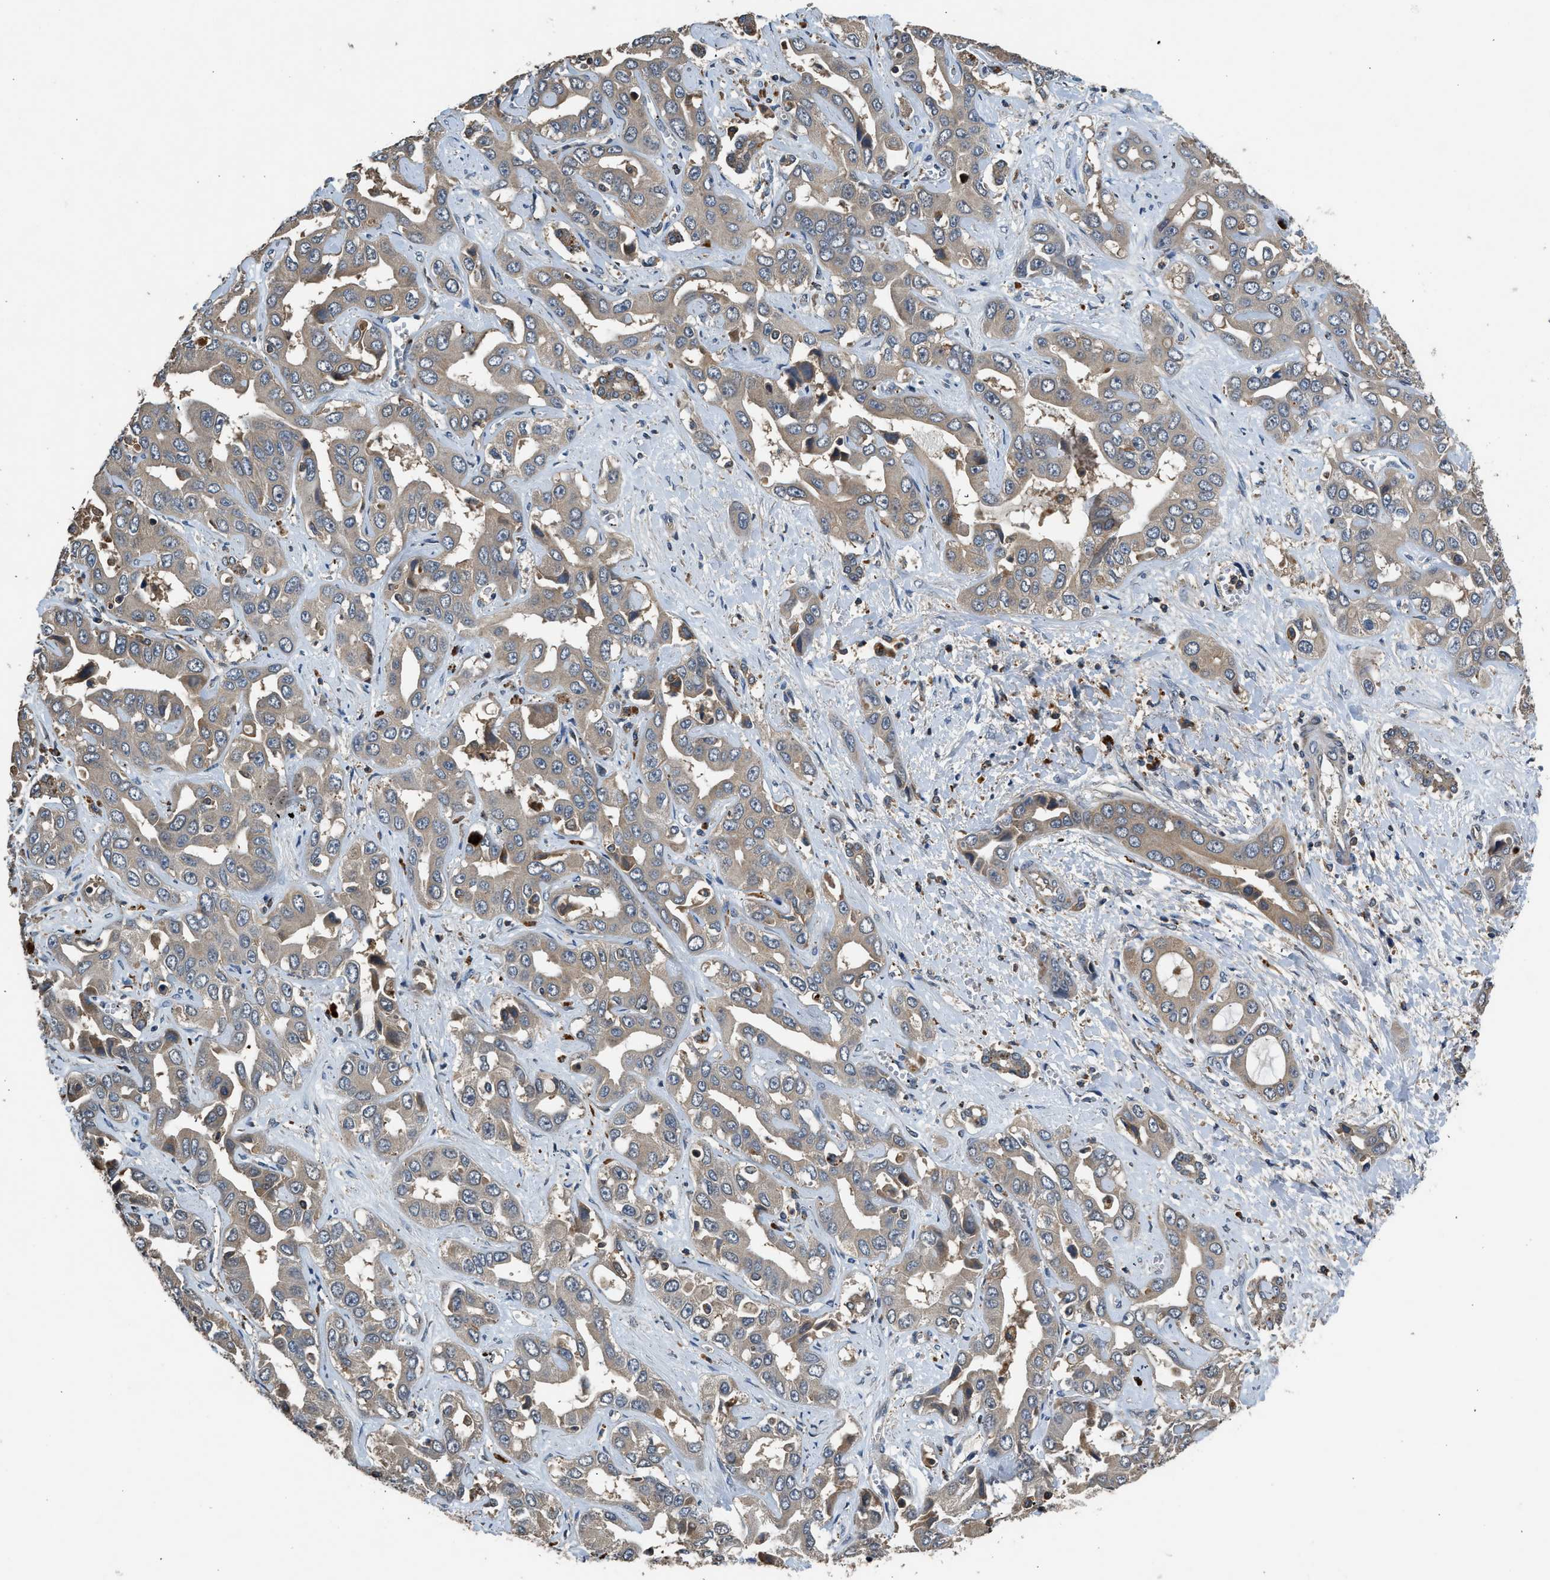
{"staining": {"intensity": "weak", "quantity": "<25%", "location": "cytoplasmic/membranous"}, "tissue": "liver cancer", "cell_type": "Tumor cells", "image_type": "cancer", "snomed": [{"axis": "morphology", "description": "Cholangiocarcinoma"}, {"axis": "topography", "description": "Liver"}], "caption": "High power microscopy histopathology image of an immunohistochemistry (IHC) histopathology image of liver cancer, revealing no significant expression in tumor cells. The staining is performed using DAB brown chromogen with nuclei counter-stained in using hematoxylin.", "gene": "SLC15A4", "patient": {"sex": "female", "age": 52}}